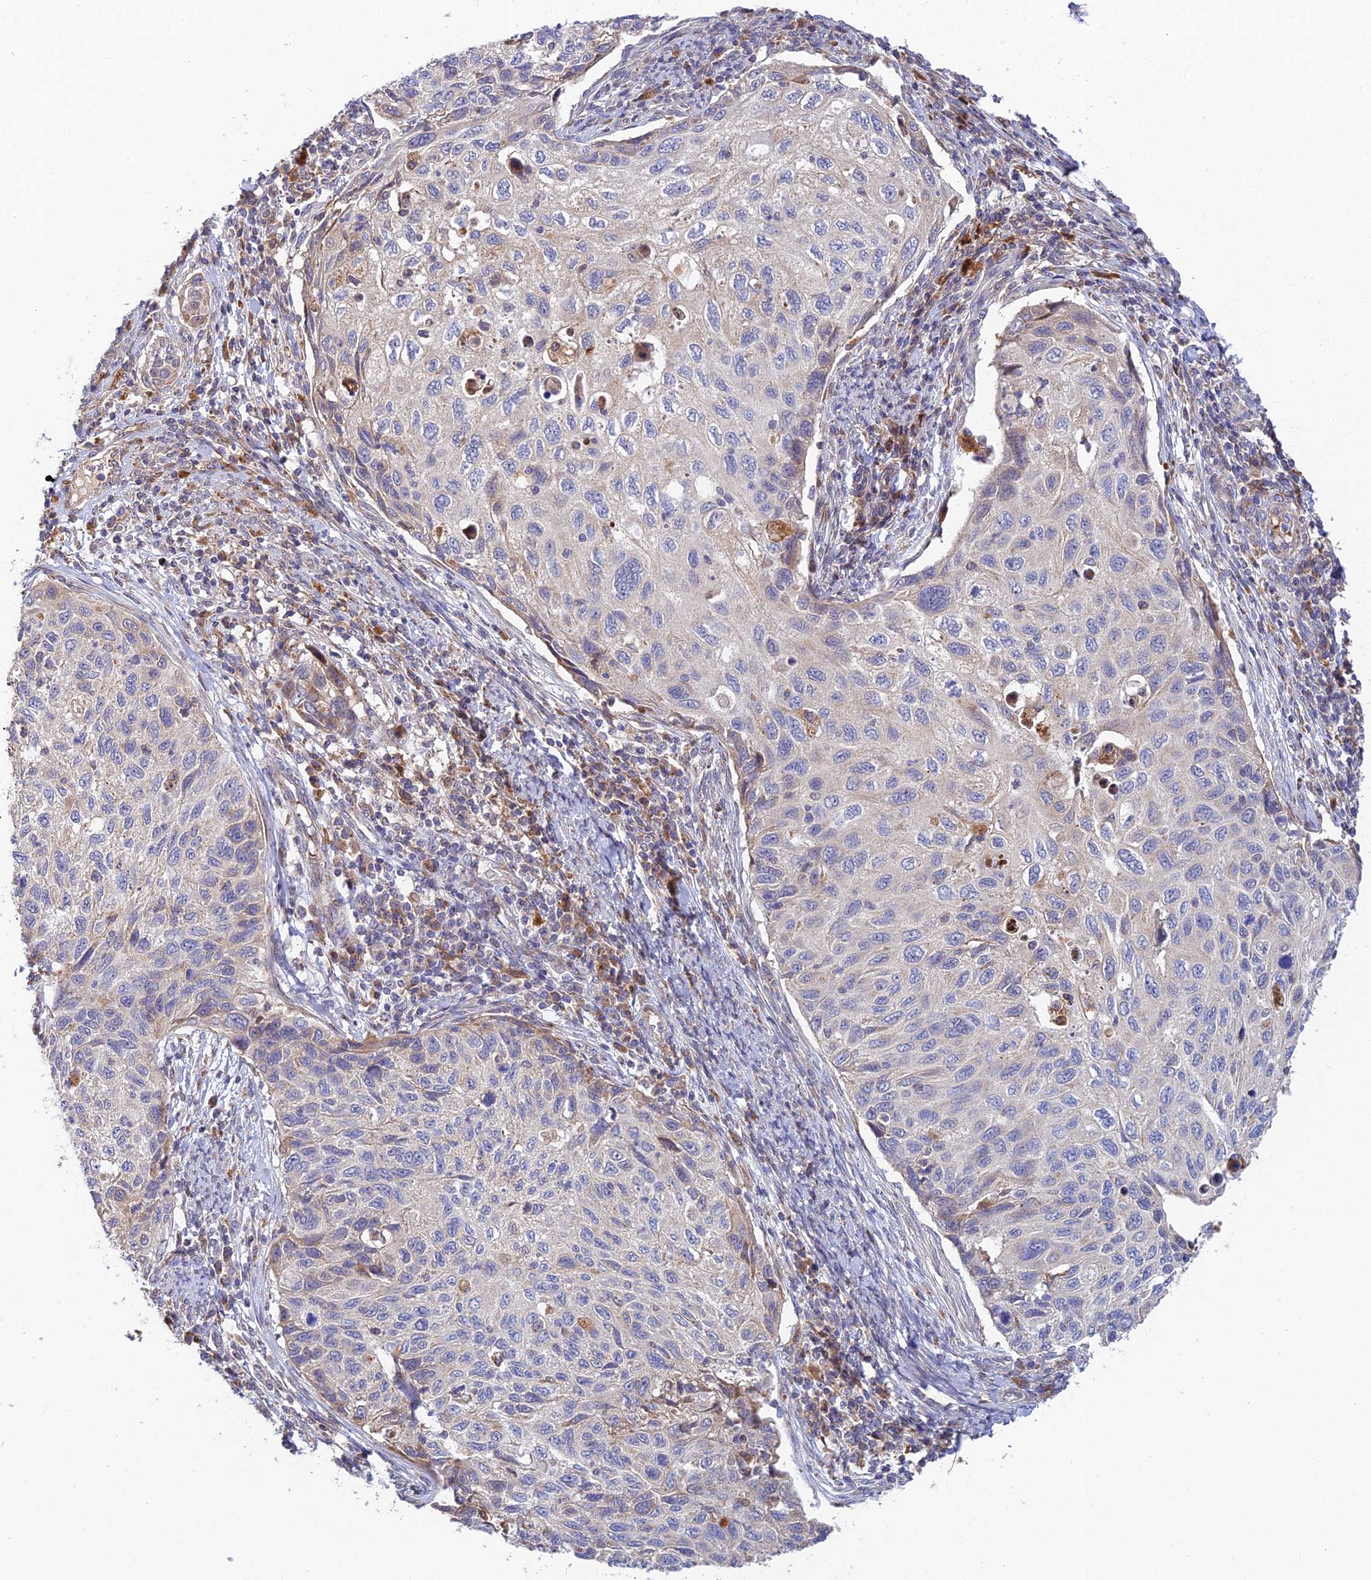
{"staining": {"intensity": "negative", "quantity": "none", "location": "none"}, "tissue": "cervical cancer", "cell_type": "Tumor cells", "image_type": "cancer", "snomed": [{"axis": "morphology", "description": "Squamous cell carcinoma, NOS"}, {"axis": "topography", "description": "Cervix"}], "caption": "DAB immunohistochemical staining of human cervical squamous cell carcinoma displays no significant expression in tumor cells. The staining is performed using DAB (3,3'-diaminobenzidine) brown chromogen with nuclei counter-stained in using hematoxylin.", "gene": "FUOM", "patient": {"sex": "female", "age": 70}}